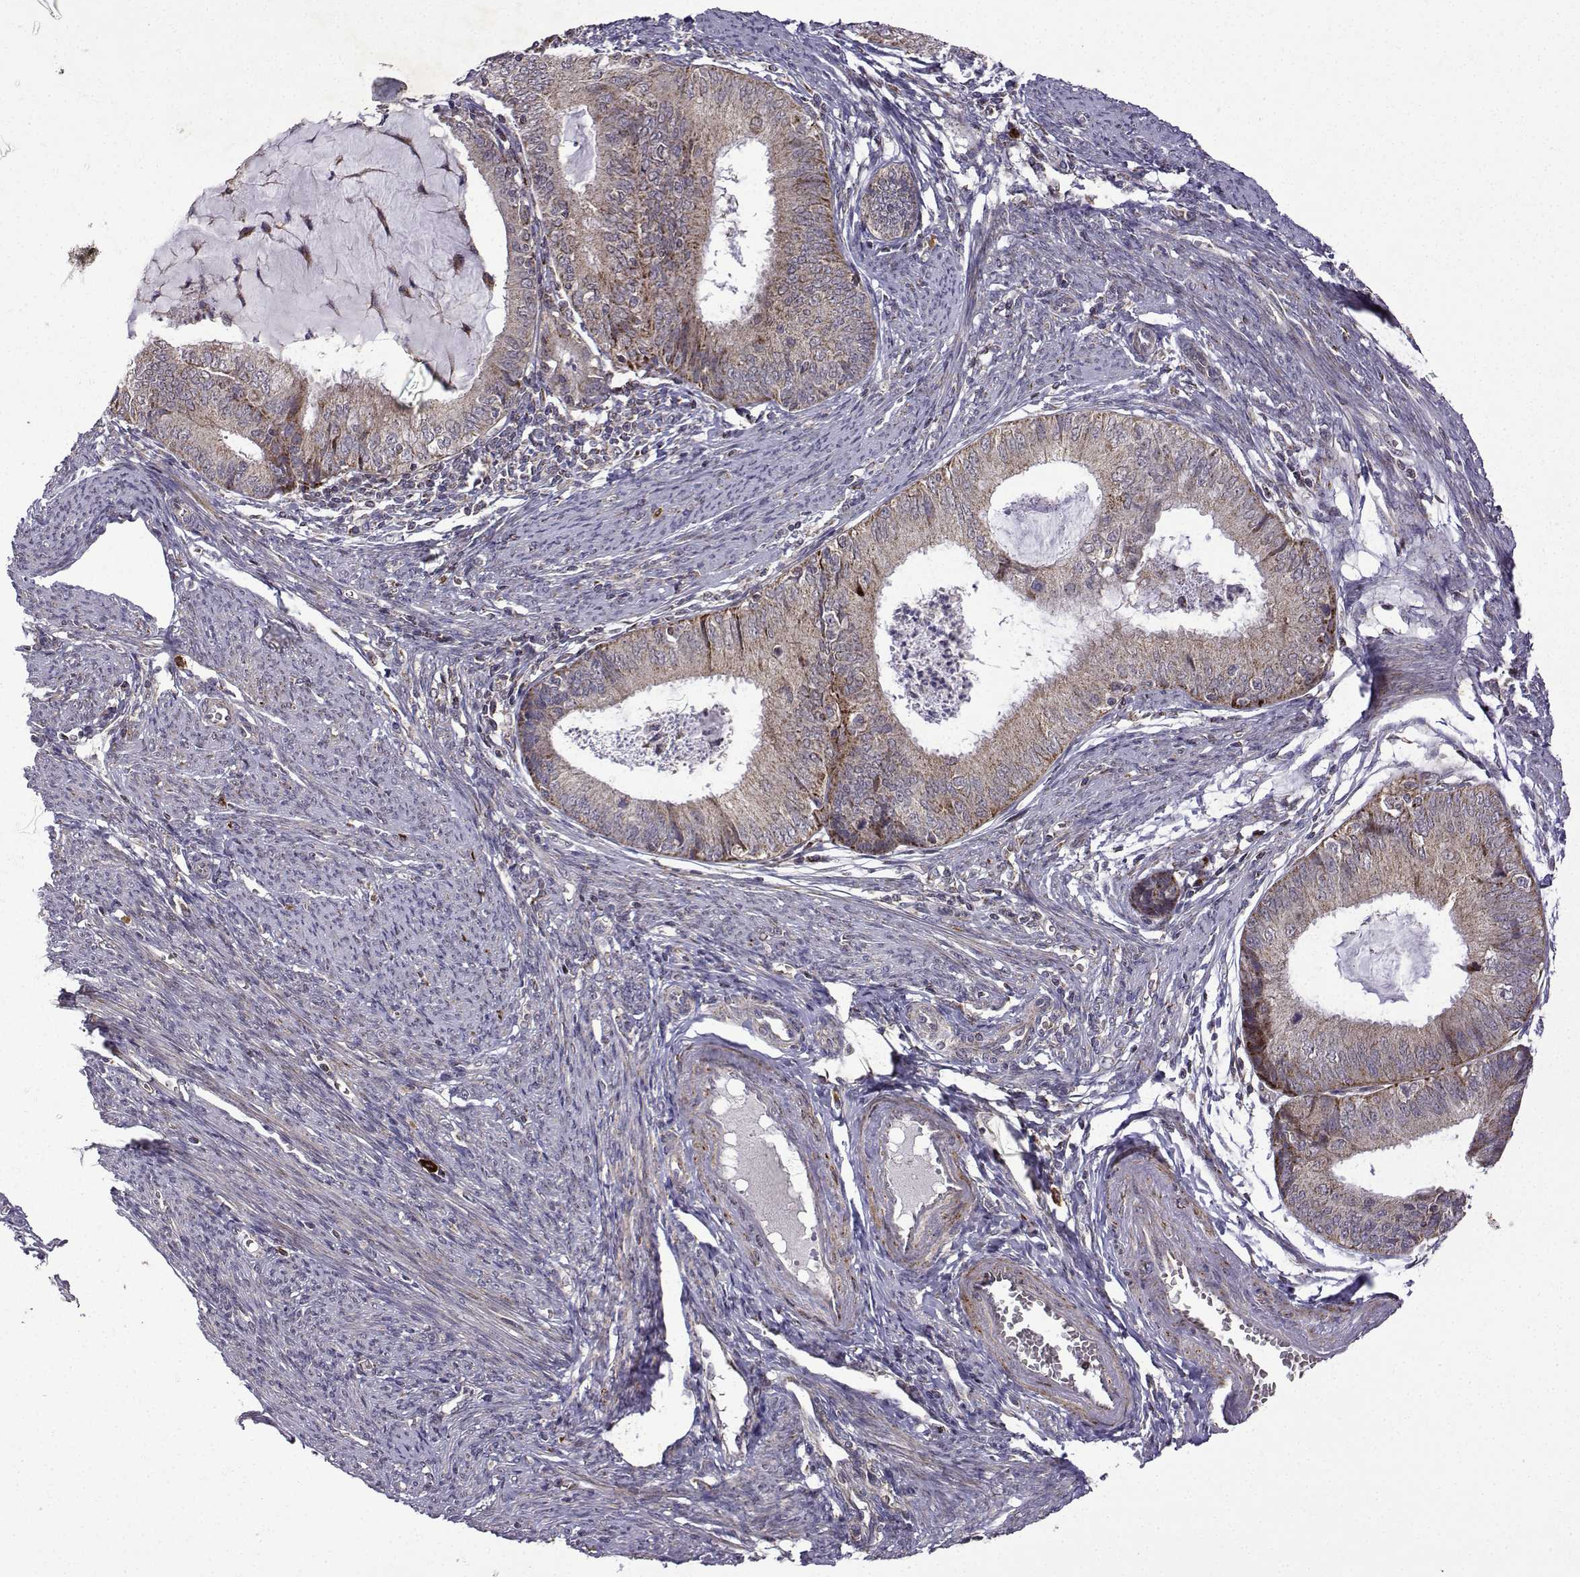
{"staining": {"intensity": "moderate", "quantity": "<25%", "location": "cytoplasmic/membranous"}, "tissue": "endometrial cancer", "cell_type": "Tumor cells", "image_type": "cancer", "snomed": [{"axis": "morphology", "description": "Adenocarcinoma, NOS"}, {"axis": "topography", "description": "Endometrium"}], "caption": "This is an image of IHC staining of endometrial cancer (adenocarcinoma), which shows moderate positivity in the cytoplasmic/membranous of tumor cells.", "gene": "TAB2", "patient": {"sex": "female", "age": 57}}